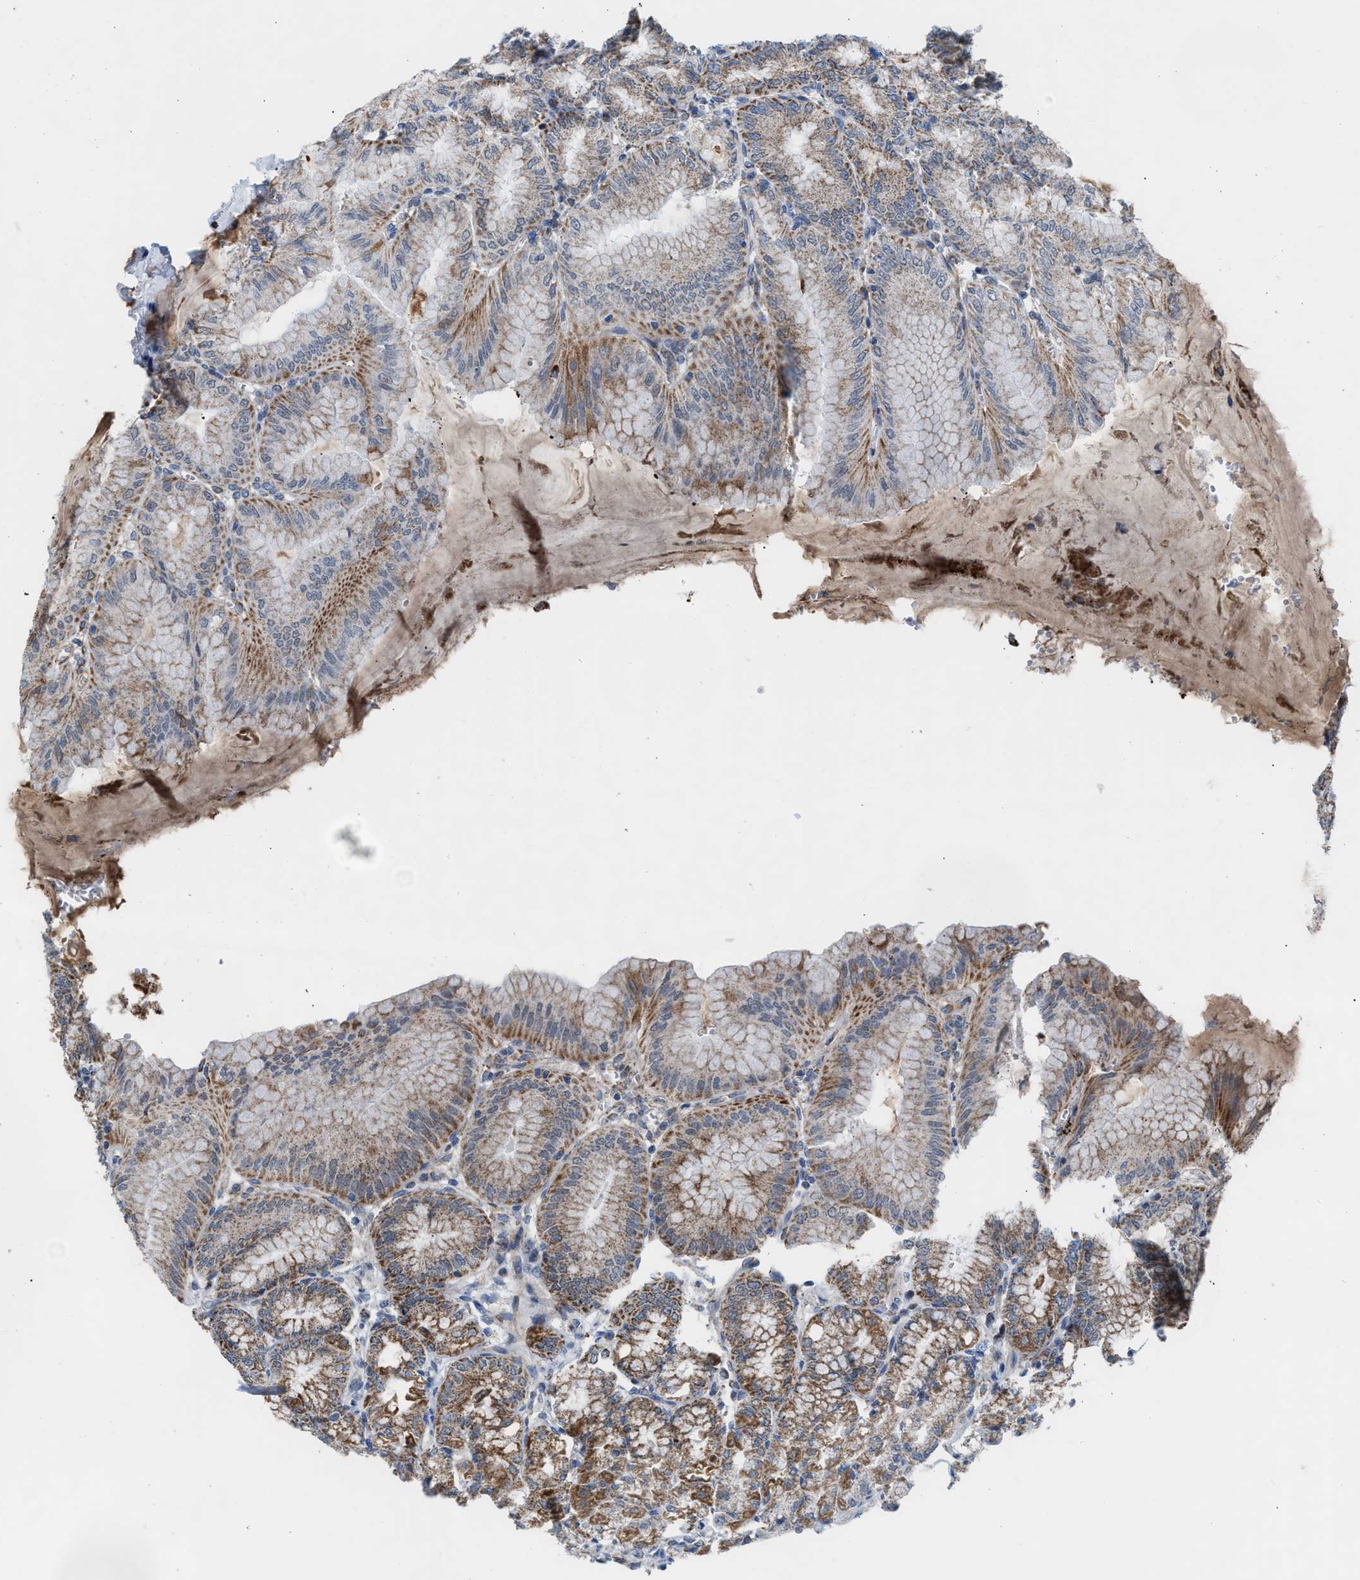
{"staining": {"intensity": "moderate", "quantity": ">75%", "location": "cytoplasmic/membranous"}, "tissue": "stomach", "cell_type": "Glandular cells", "image_type": "normal", "snomed": [{"axis": "morphology", "description": "Normal tissue, NOS"}, {"axis": "topography", "description": "Stomach, lower"}], "caption": "Immunohistochemistry (IHC) (DAB (3,3'-diaminobenzidine)) staining of normal human stomach reveals moderate cytoplasmic/membranous protein staining in approximately >75% of glandular cells.", "gene": "PMPCA", "patient": {"sex": "male", "age": 71}}